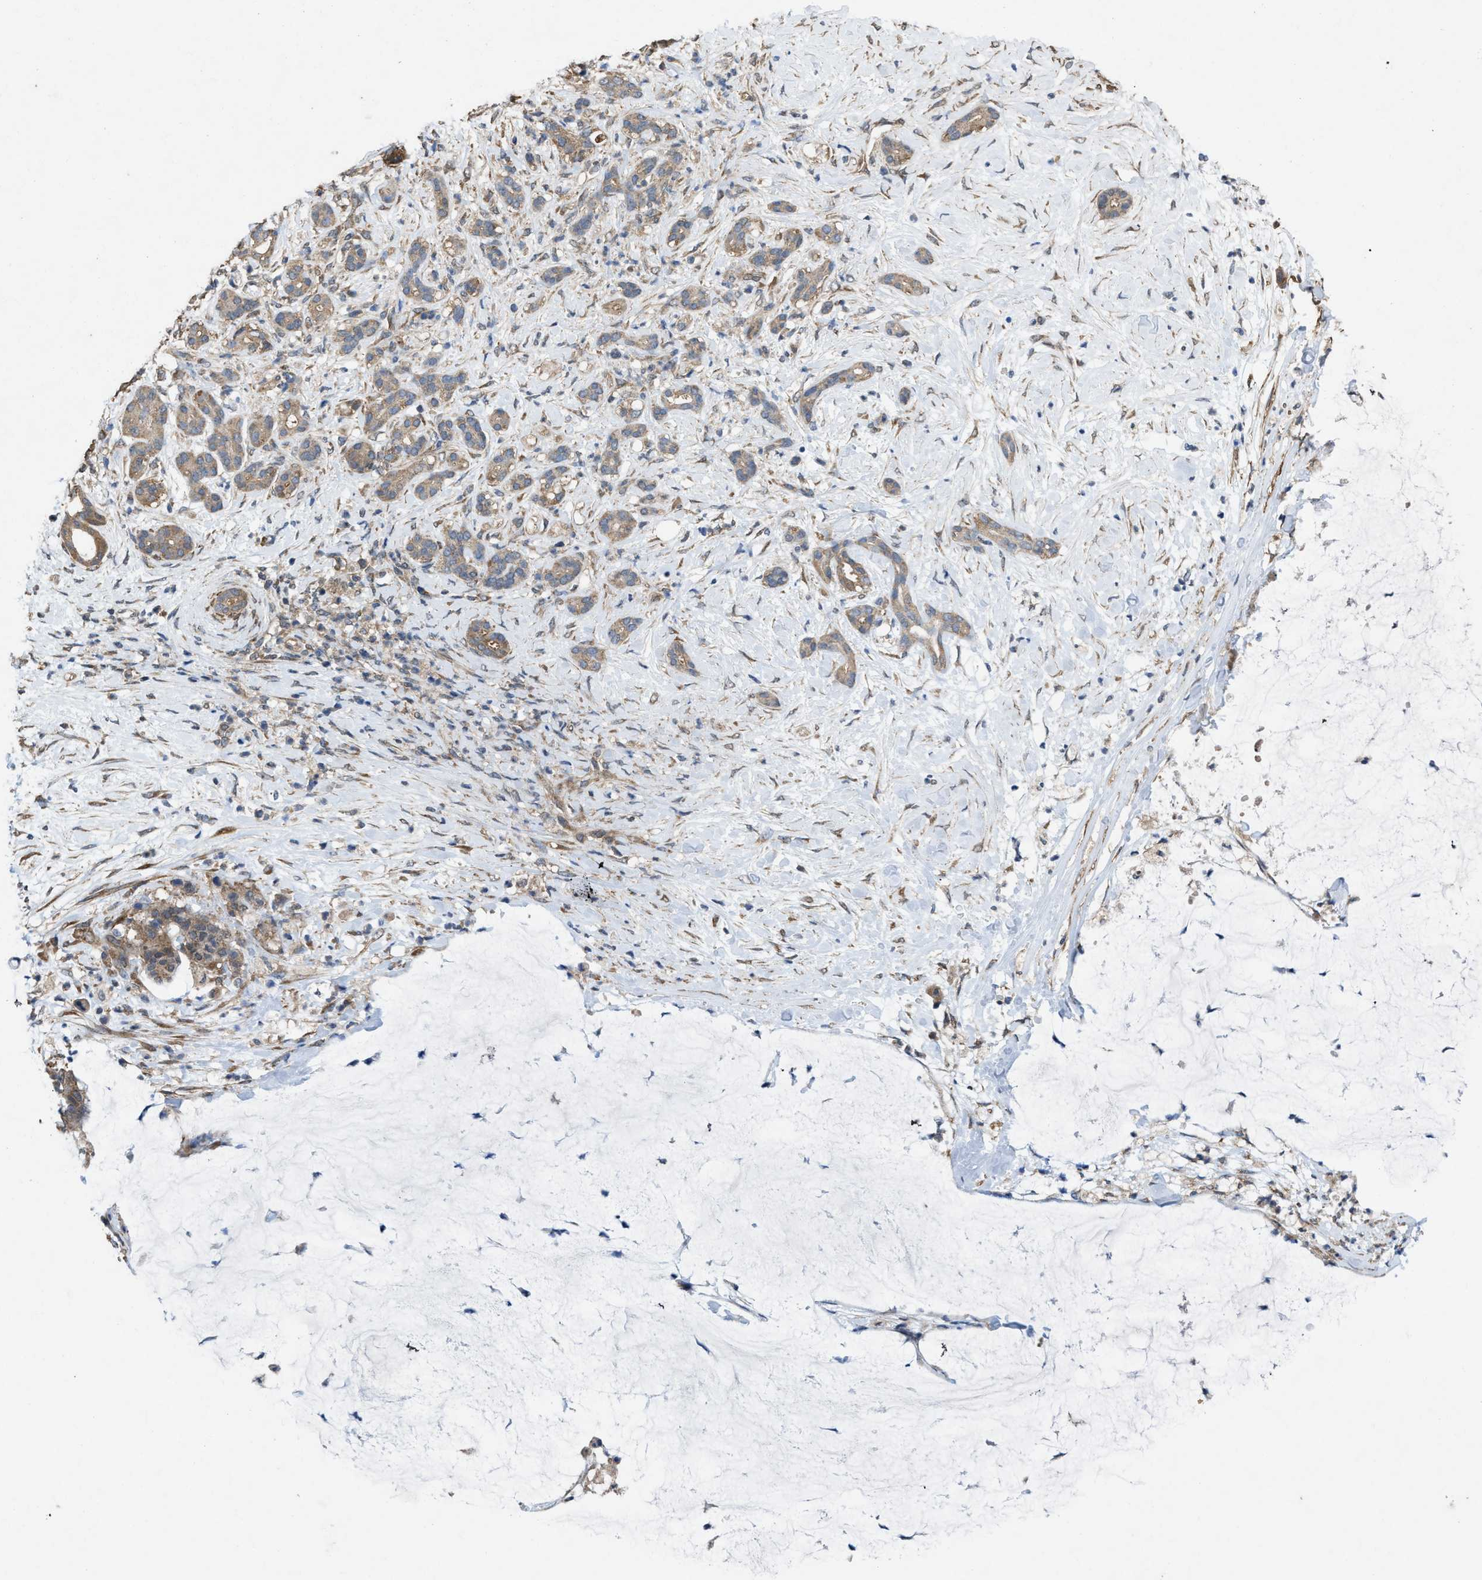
{"staining": {"intensity": "weak", "quantity": ">75%", "location": "cytoplasmic/membranous"}, "tissue": "pancreatic cancer", "cell_type": "Tumor cells", "image_type": "cancer", "snomed": [{"axis": "morphology", "description": "Adenocarcinoma, NOS"}, {"axis": "topography", "description": "Pancreas"}], "caption": "Immunohistochemistry (IHC) micrograph of neoplastic tissue: adenocarcinoma (pancreatic) stained using immunohistochemistry exhibits low levels of weak protein expression localized specifically in the cytoplasmic/membranous of tumor cells, appearing as a cytoplasmic/membranous brown color.", "gene": "ARL6", "patient": {"sex": "male", "age": 41}}